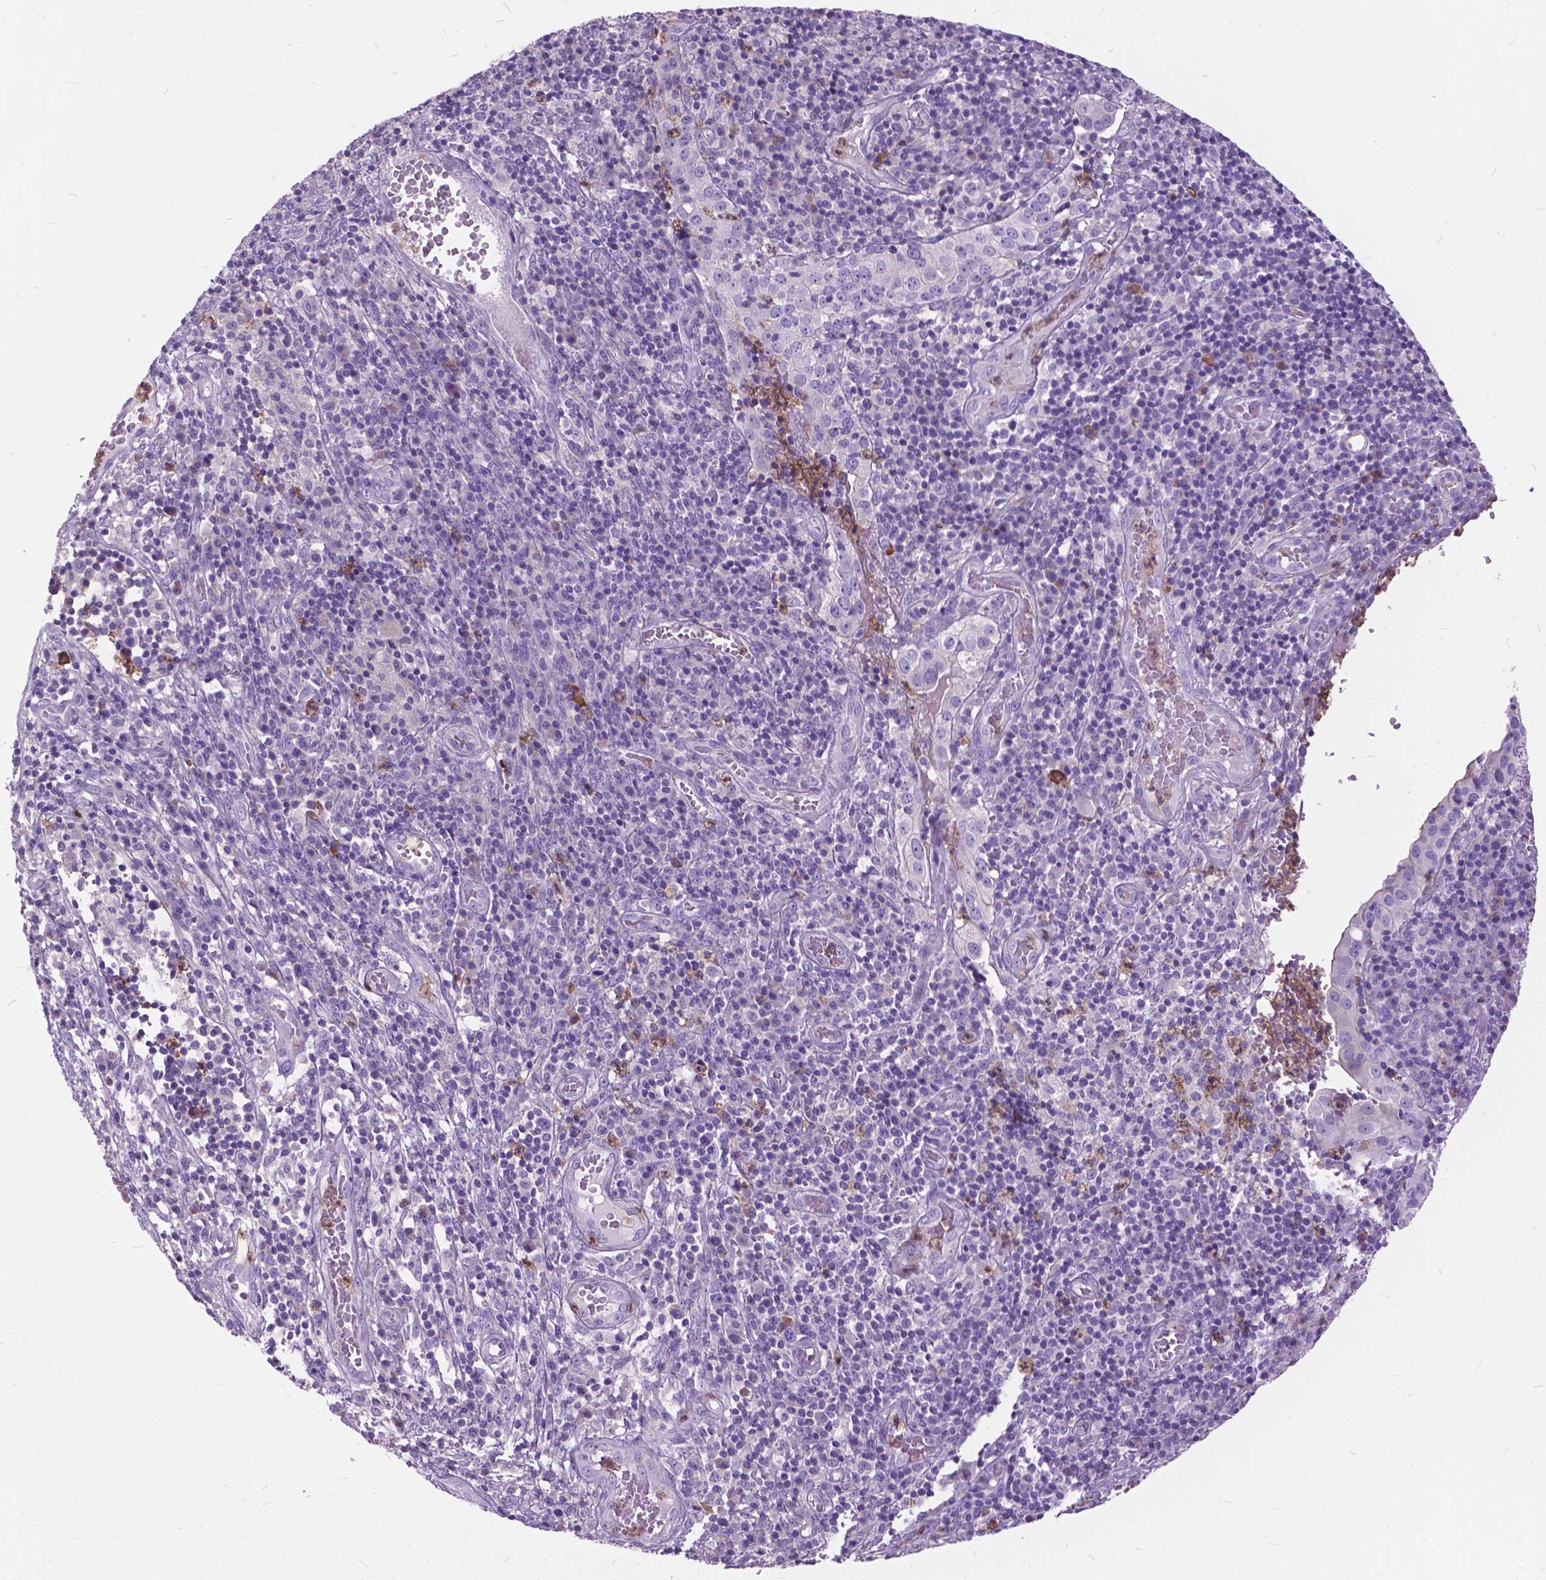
{"staining": {"intensity": "negative", "quantity": "none", "location": "none"}, "tissue": "cervical cancer", "cell_type": "Tumor cells", "image_type": "cancer", "snomed": [{"axis": "morphology", "description": "Squamous cell carcinoma, NOS"}, {"axis": "topography", "description": "Cervix"}], "caption": "Tumor cells are negative for protein expression in human cervical cancer.", "gene": "PRR35", "patient": {"sex": "female", "age": 39}}